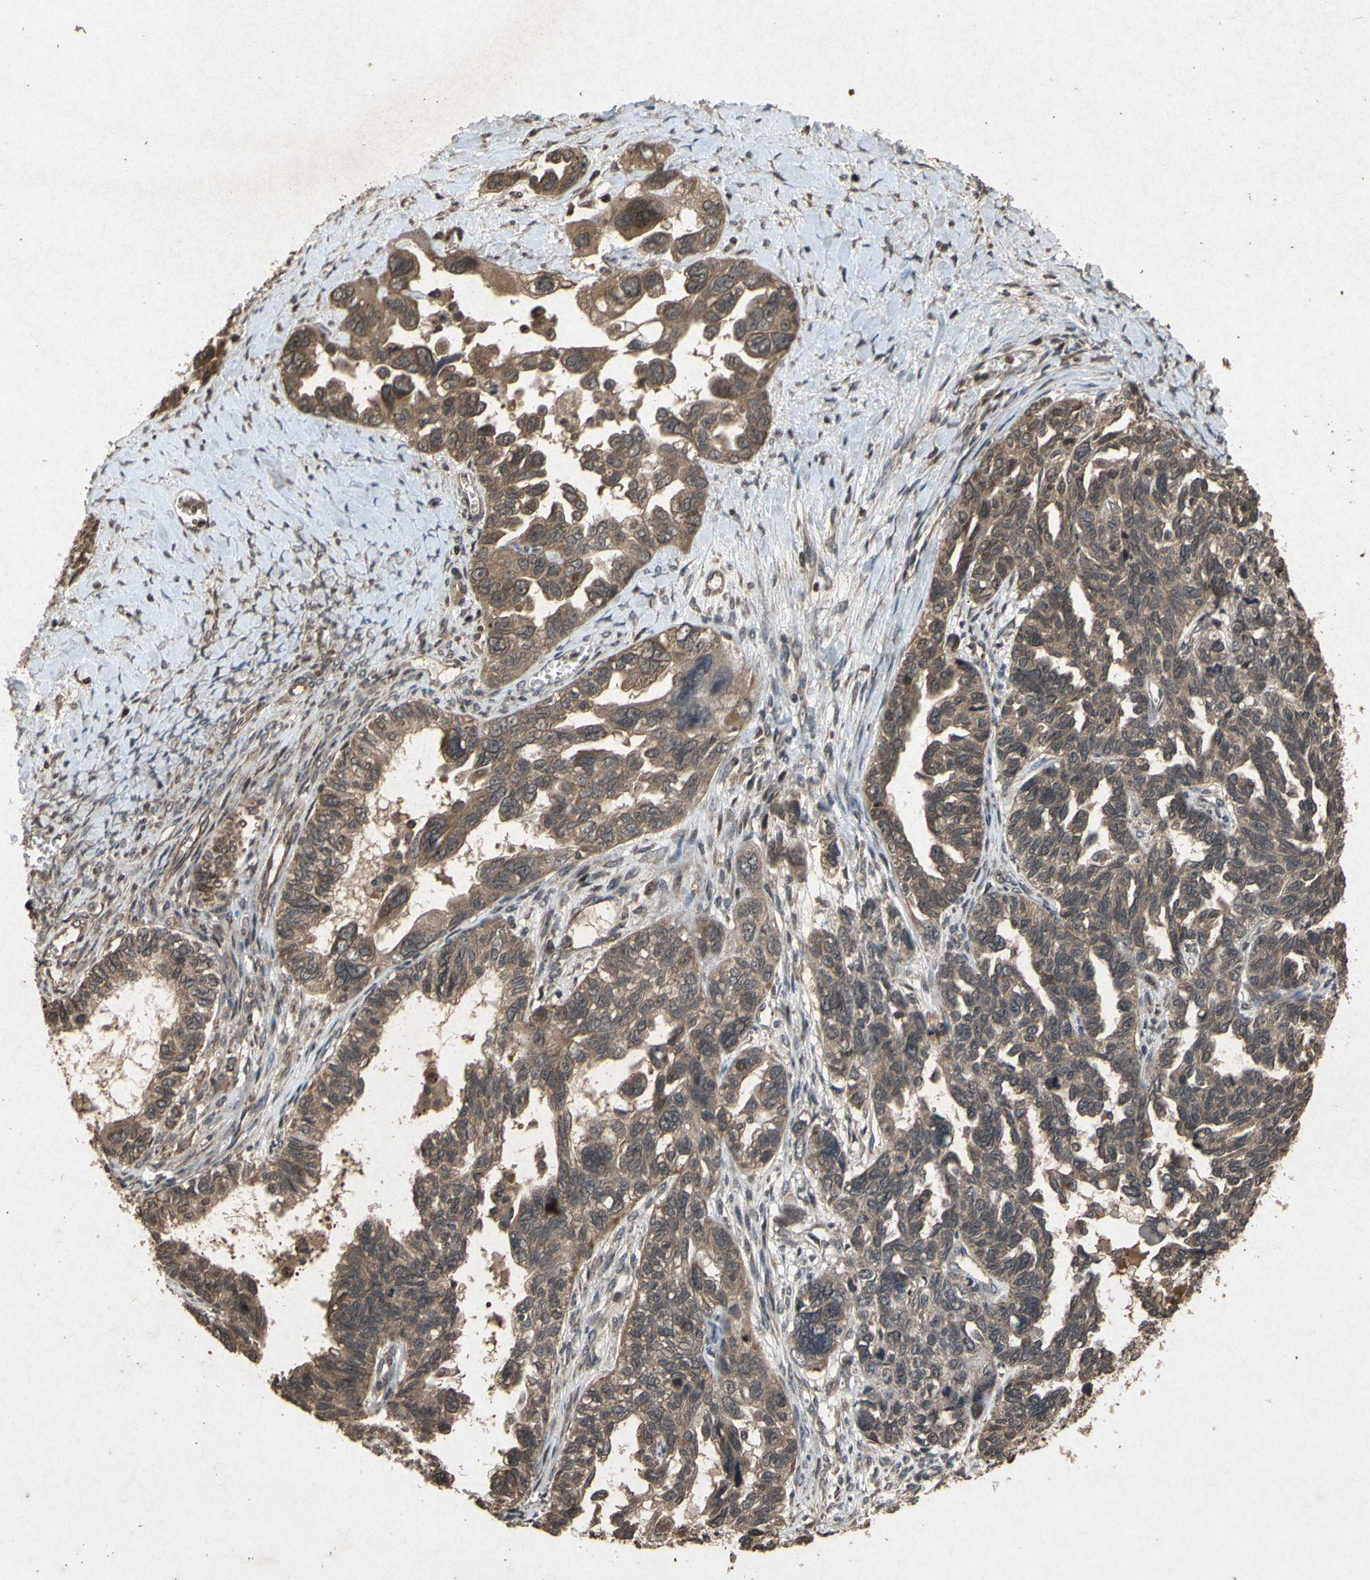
{"staining": {"intensity": "moderate", "quantity": ">75%", "location": "cytoplasmic/membranous"}, "tissue": "ovarian cancer", "cell_type": "Tumor cells", "image_type": "cancer", "snomed": [{"axis": "morphology", "description": "Cystadenocarcinoma, serous, NOS"}, {"axis": "topography", "description": "Ovary"}], "caption": "The image exhibits staining of ovarian serous cystadenocarcinoma, revealing moderate cytoplasmic/membranous protein positivity (brown color) within tumor cells.", "gene": "ATP6V1H", "patient": {"sex": "female", "age": 79}}